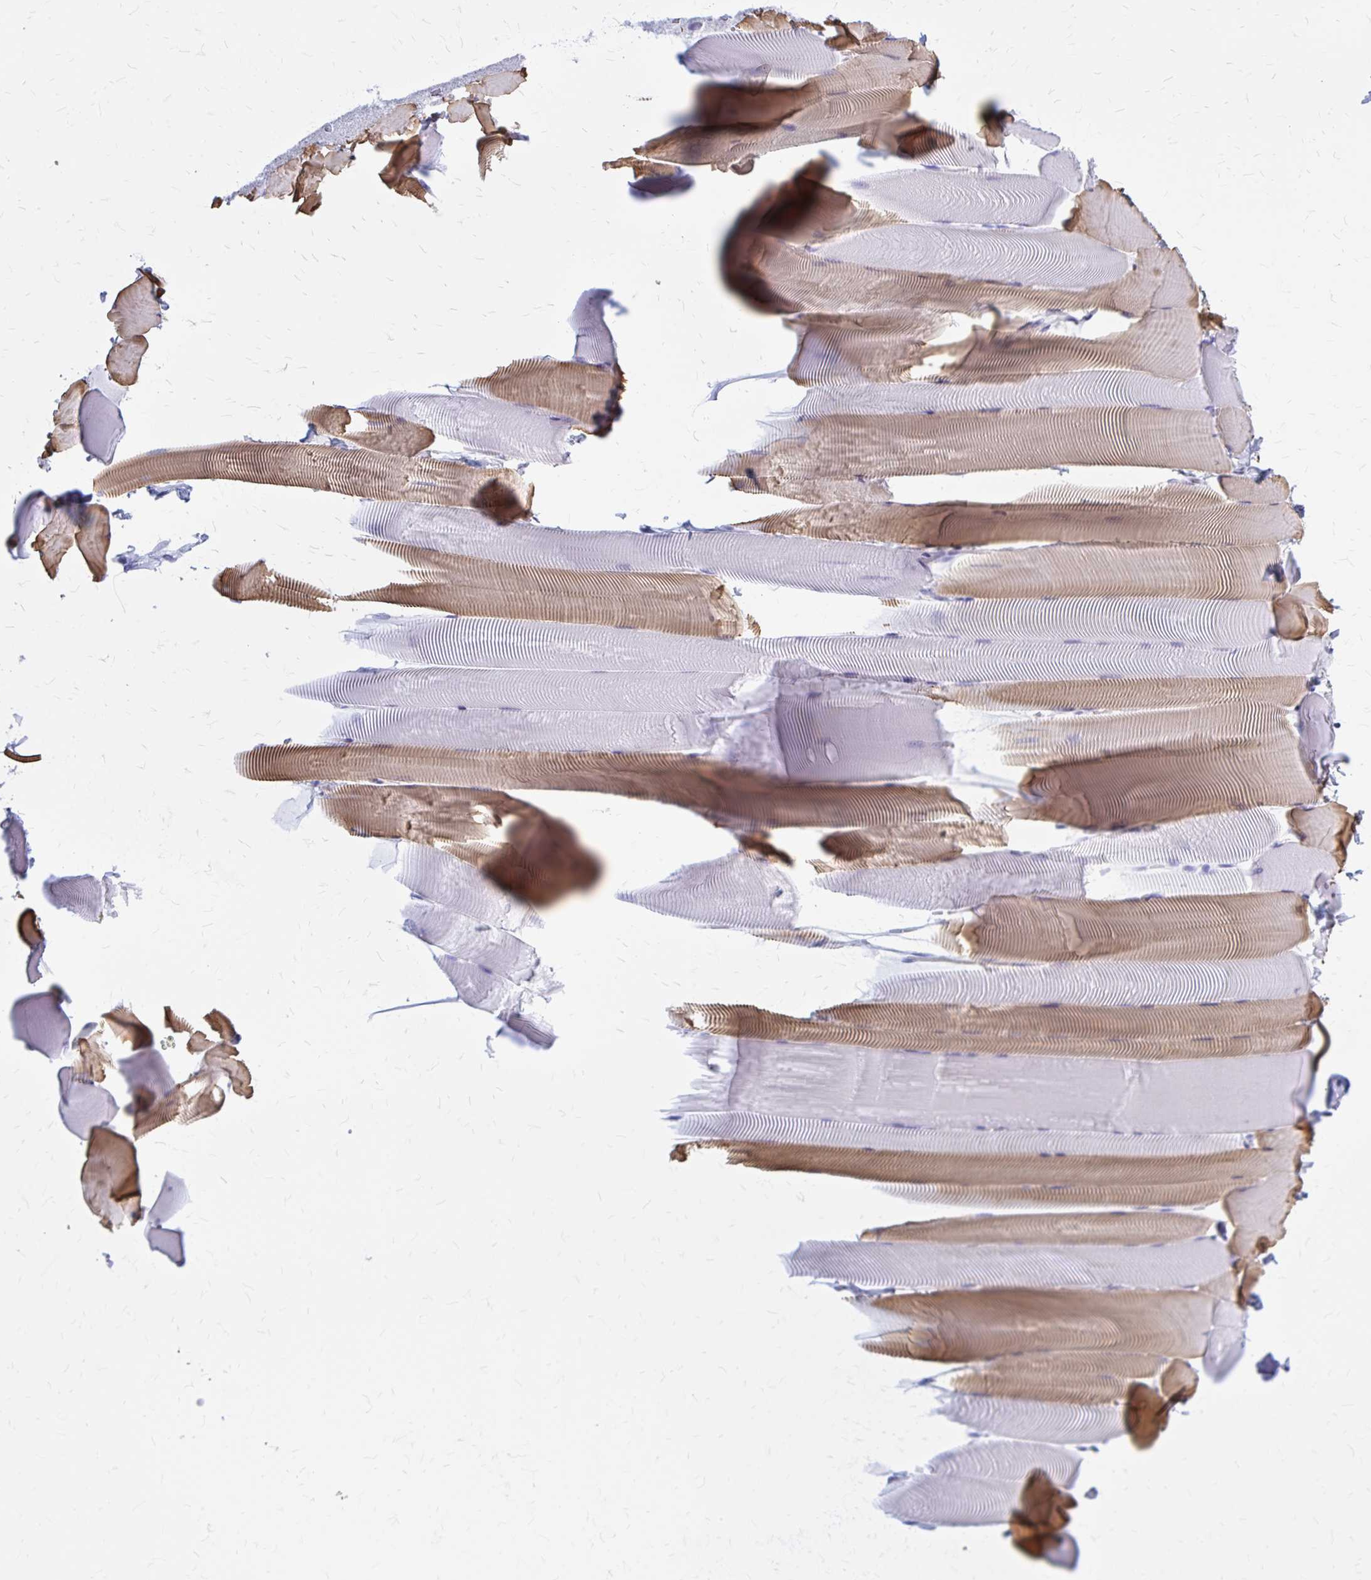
{"staining": {"intensity": "moderate", "quantity": "25%-75%", "location": "cytoplasmic/membranous"}, "tissue": "skeletal muscle", "cell_type": "Myocytes", "image_type": "normal", "snomed": [{"axis": "morphology", "description": "Normal tissue, NOS"}, {"axis": "topography", "description": "Skeletal muscle"}], "caption": "This image exhibits unremarkable skeletal muscle stained with IHC to label a protein in brown. The cytoplasmic/membranous of myocytes show moderate positivity for the protein. Nuclei are counter-stained blue.", "gene": "KLHDC7A", "patient": {"sex": "male", "age": 25}}